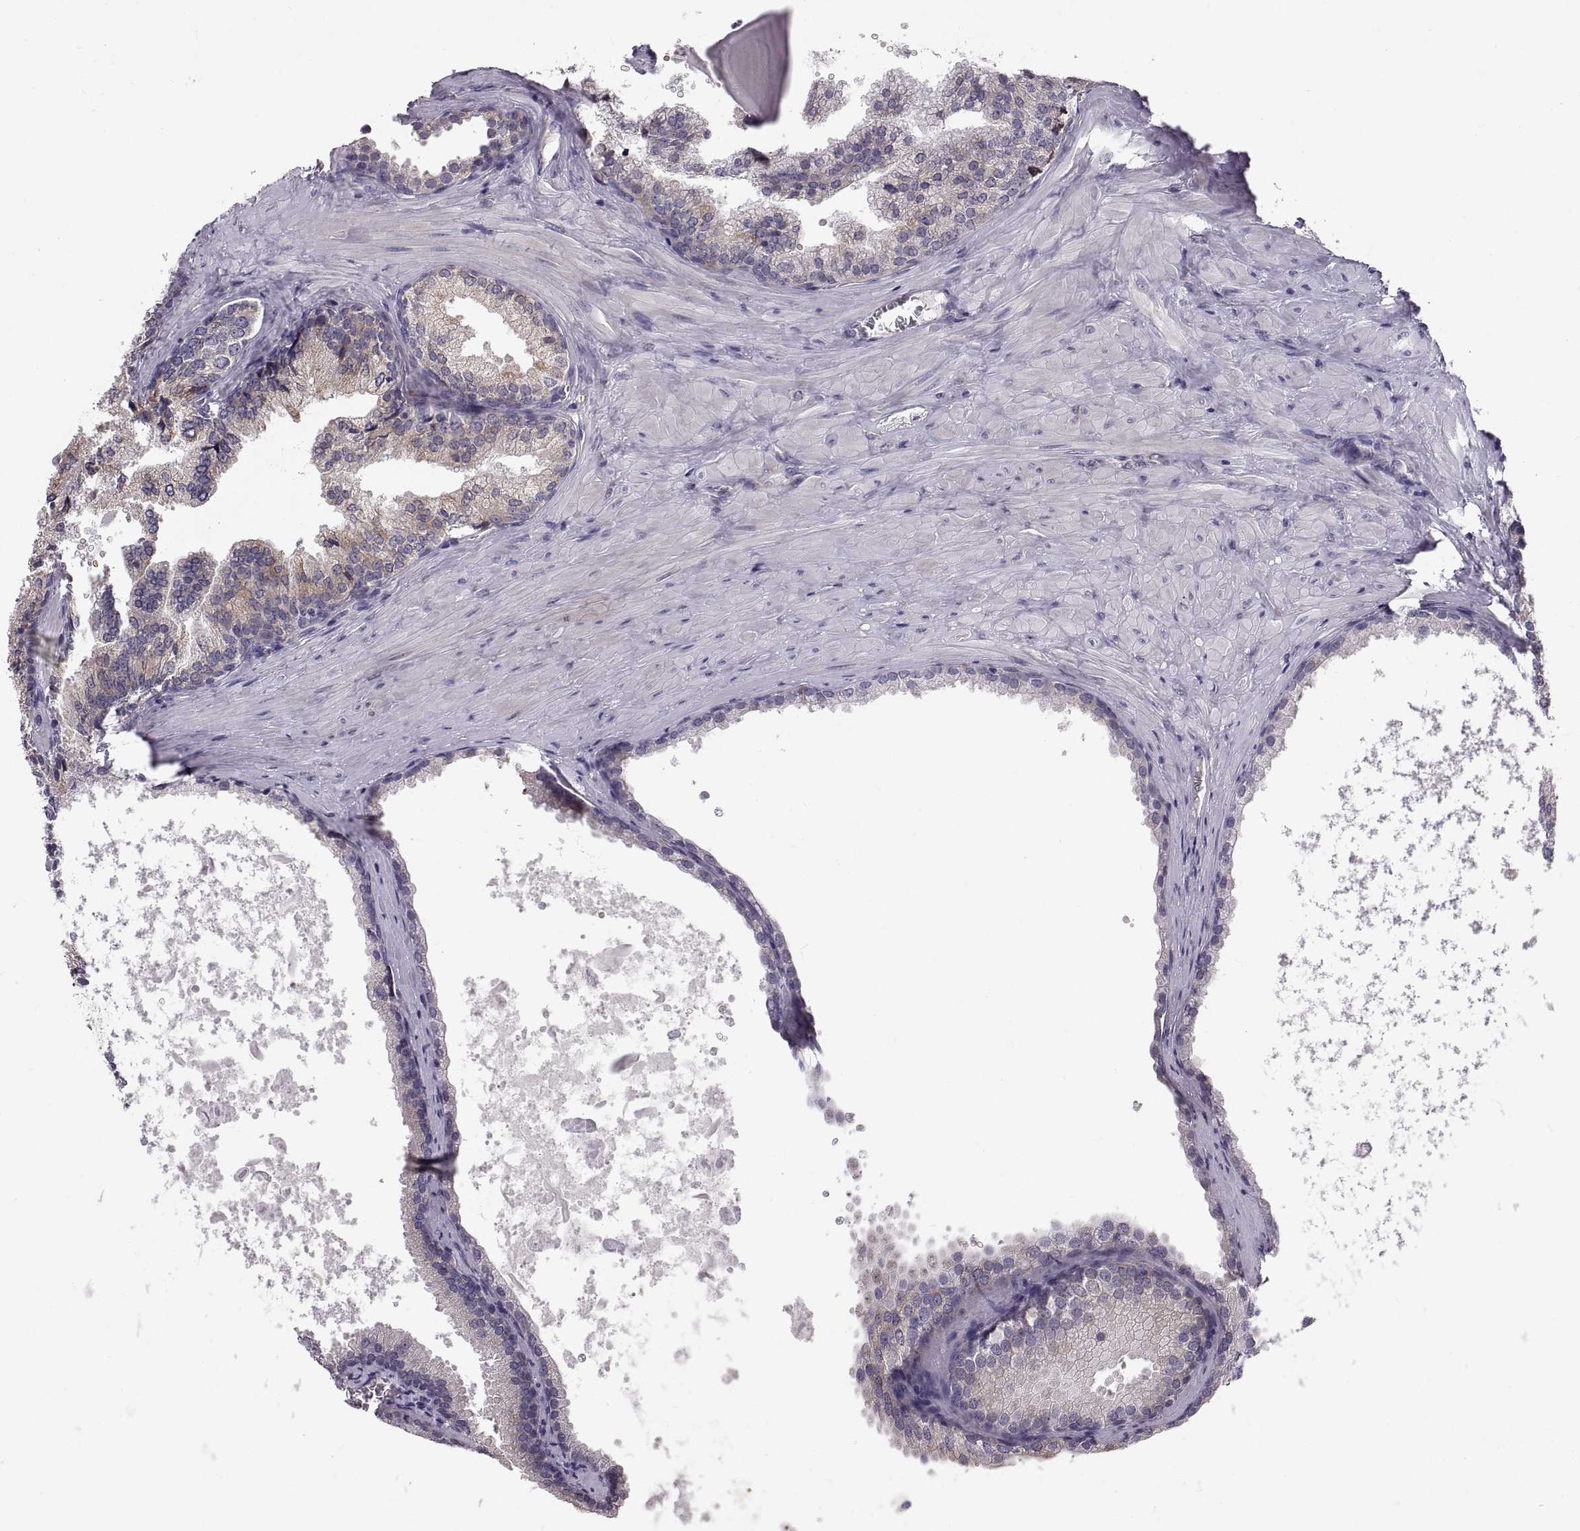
{"staining": {"intensity": "moderate", "quantity": "25%-75%", "location": "cytoplasmic/membranous"}, "tissue": "prostate cancer", "cell_type": "Tumor cells", "image_type": "cancer", "snomed": [{"axis": "morphology", "description": "Adenocarcinoma, Low grade"}, {"axis": "topography", "description": "Prostate"}], "caption": "Immunohistochemistry of human adenocarcinoma (low-grade) (prostate) demonstrates medium levels of moderate cytoplasmic/membranous staining in approximately 25%-75% of tumor cells.", "gene": "PLEKHB2", "patient": {"sex": "male", "age": 56}}